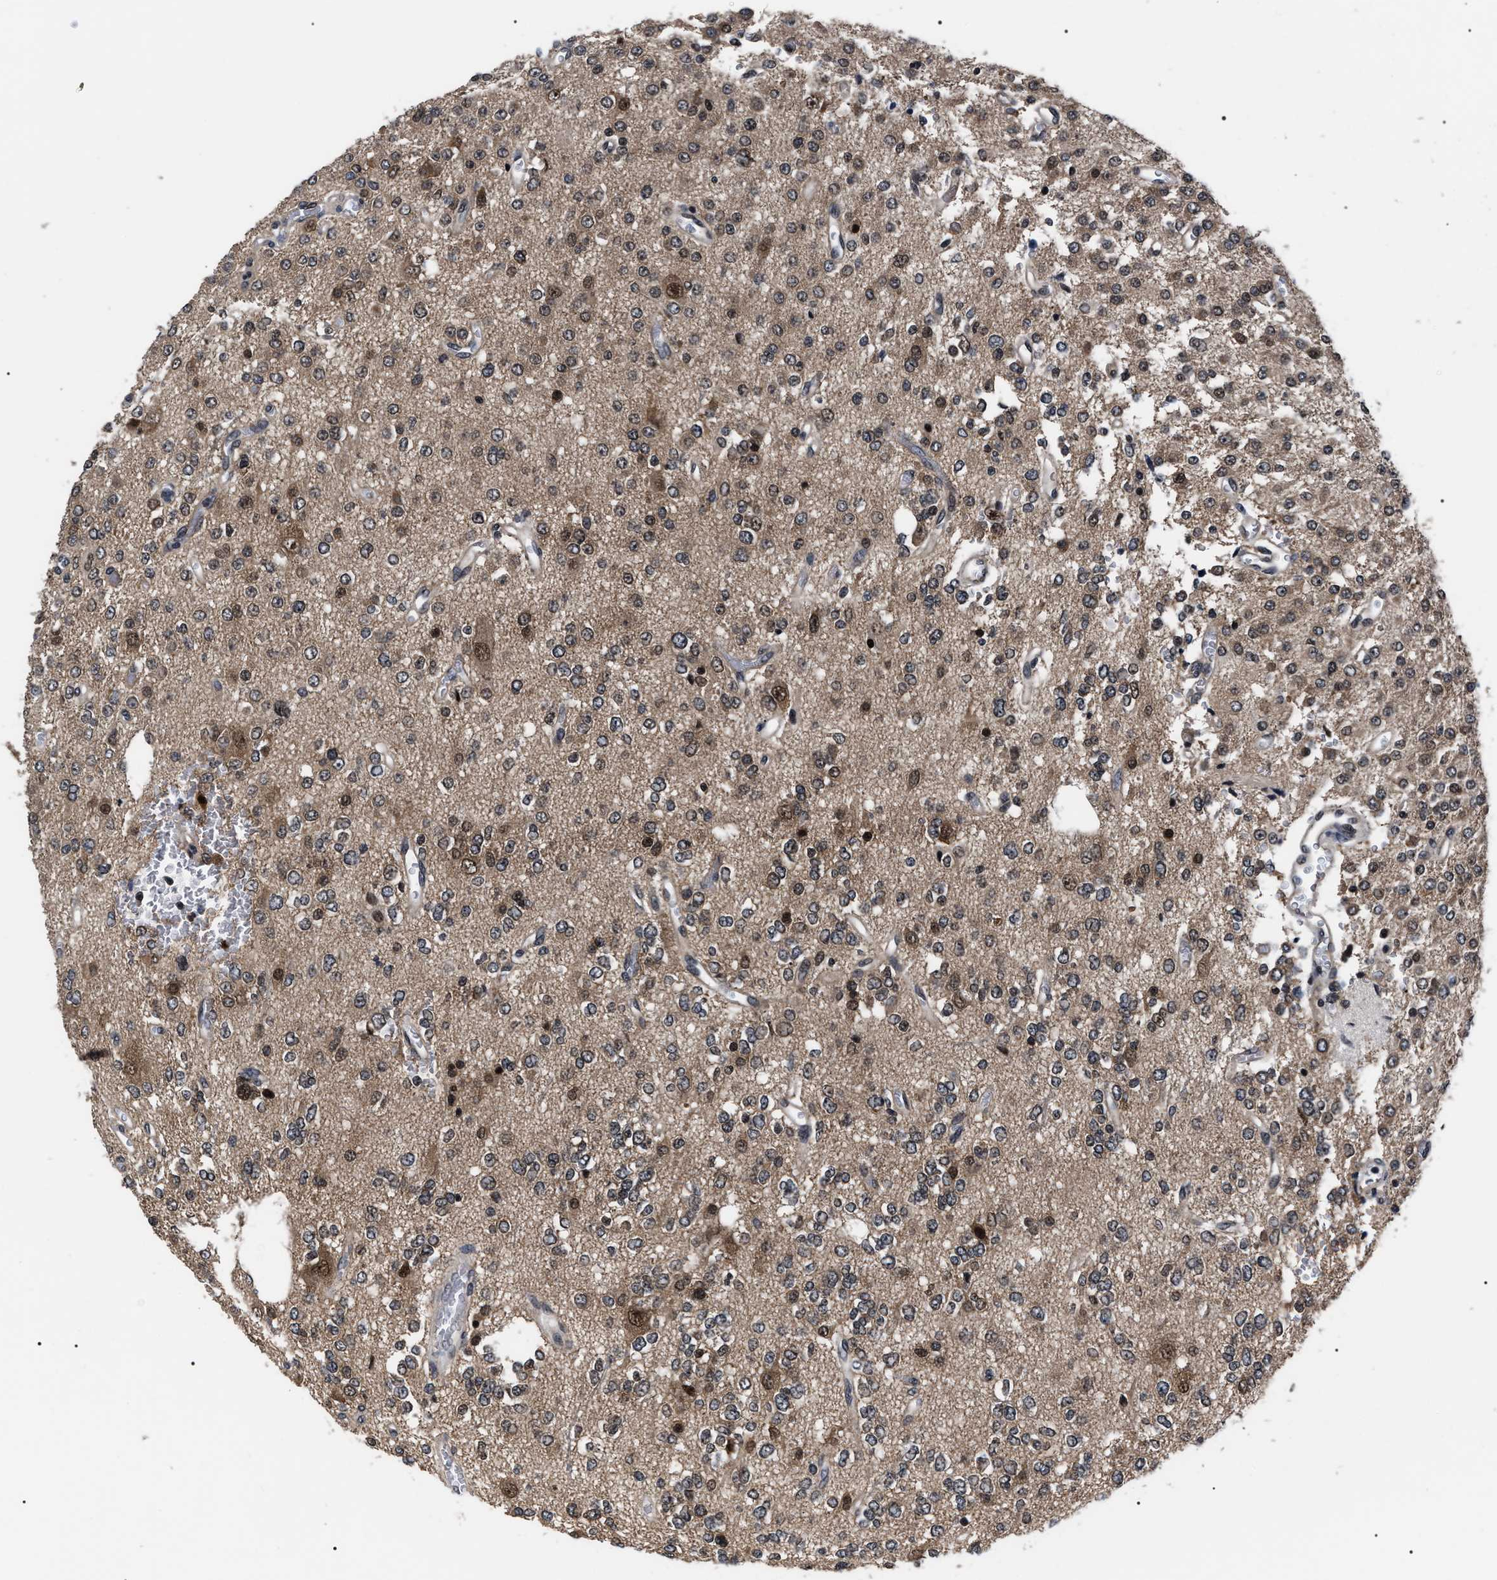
{"staining": {"intensity": "weak", "quantity": "25%-75%", "location": "cytoplasmic/membranous,nuclear"}, "tissue": "glioma", "cell_type": "Tumor cells", "image_type": "cancer", "snomed": [{"axis": "morphology", "description": "Glioma, malignant, Low grade"}, {"axis": "topography", "description": "Brain"}], "caption": "Protein expression analysis of malignant glioma (low-grade) reveals weak cytoplasmic/membranous and nuclear staining in about 25%-75% of tumor cells.", "gene": "CSNK2A1", "patient": {"sex": "male", "age": 38}}